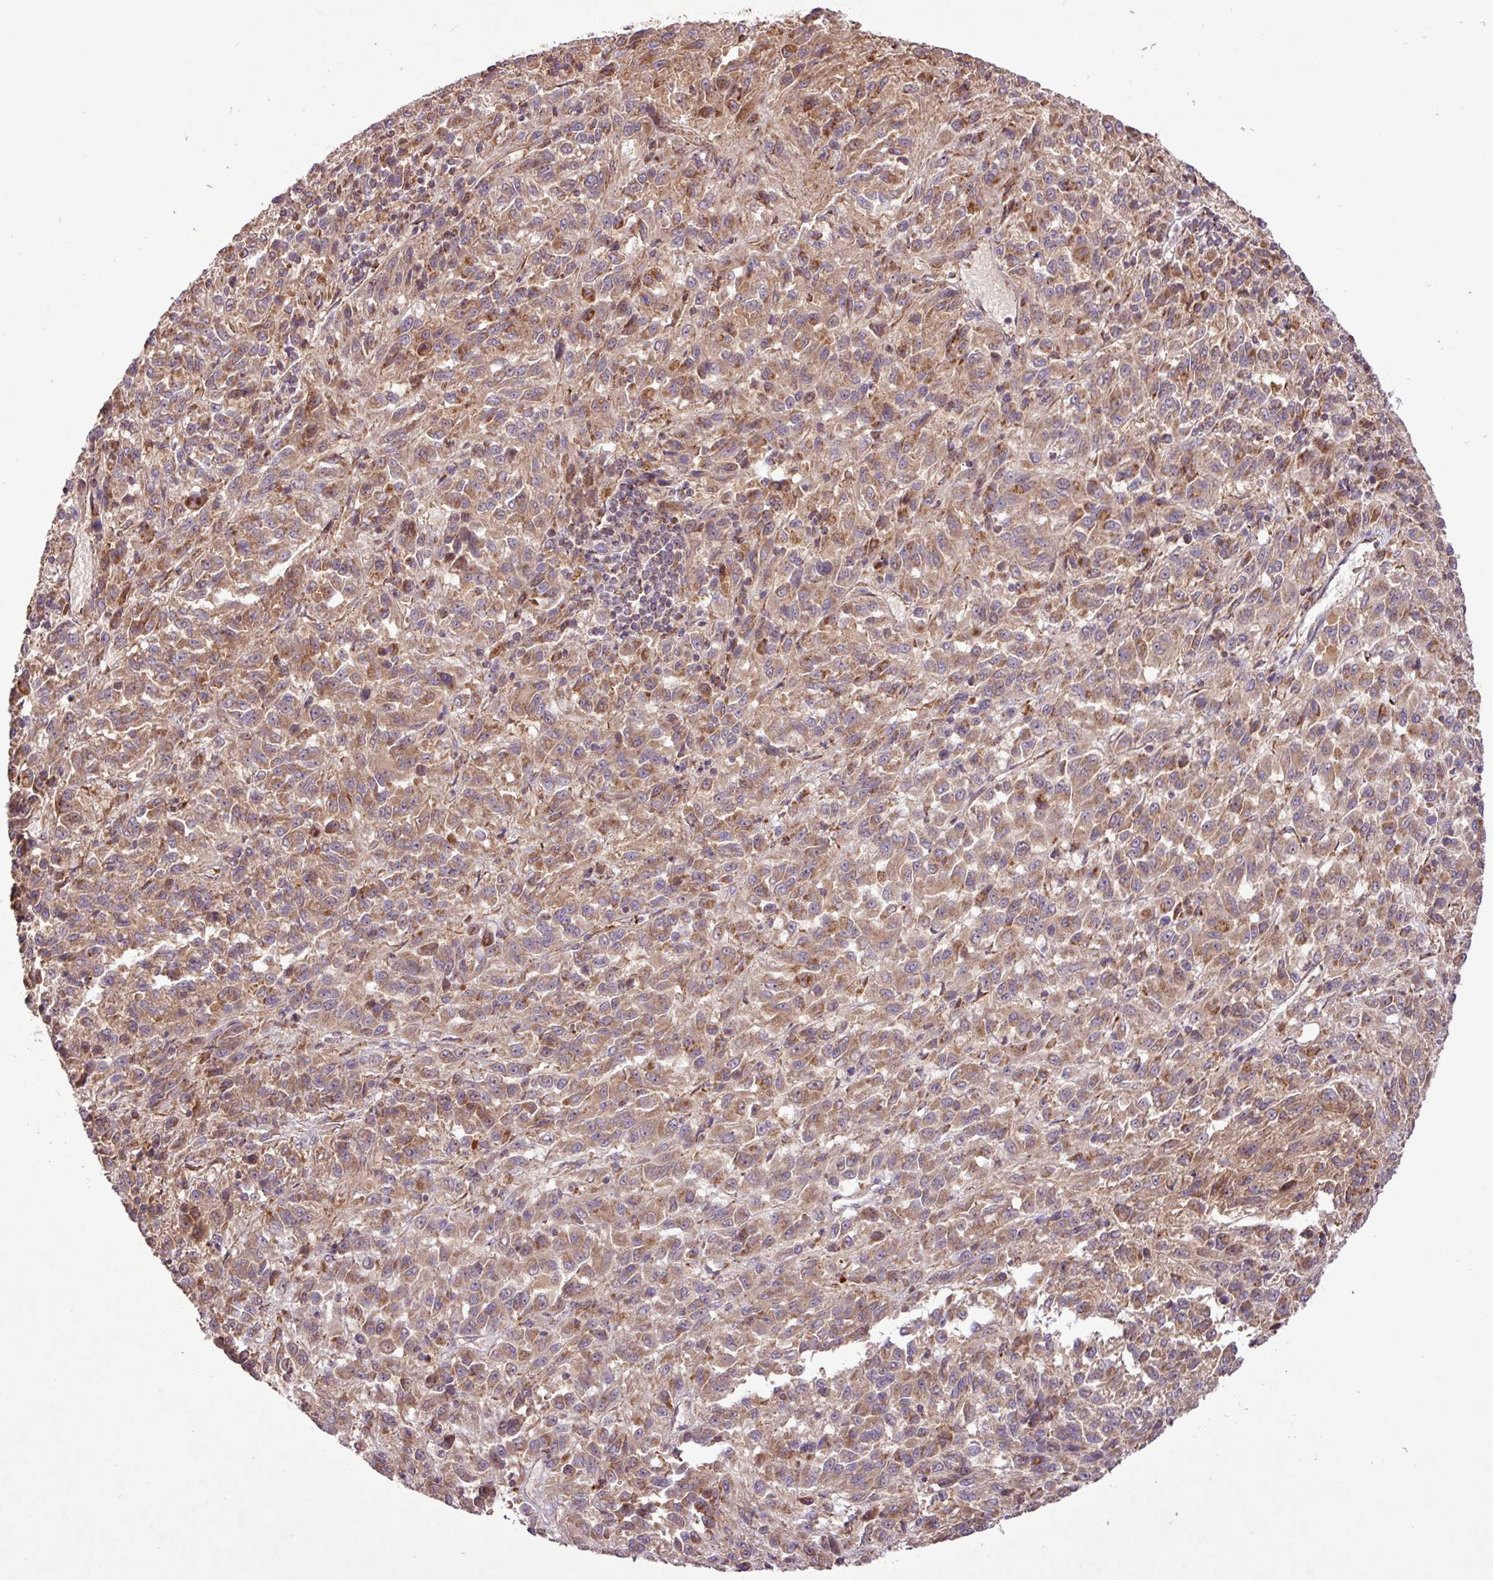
{"staining": {"intensity": "moderate", "quantity": ">75%", "location": "cytoplasmic/membranous"}, "tissue": "melanoma", "cell_type": "Tumor cells", "image_type": "cancer", "snomed": [{"axis": "morphology", "description": "Malignant melanoma, Metastatic site"}, {"axis": "topography", "description": "Lung"}], "caption": "Brown immunohistochemical staining in human melanoma exhibits moderate cytoplasmic/membranous positivity in about >75% of tumor cells.", "gene": "YPEL3", "patient": {"sex": "male", "age": 64}}